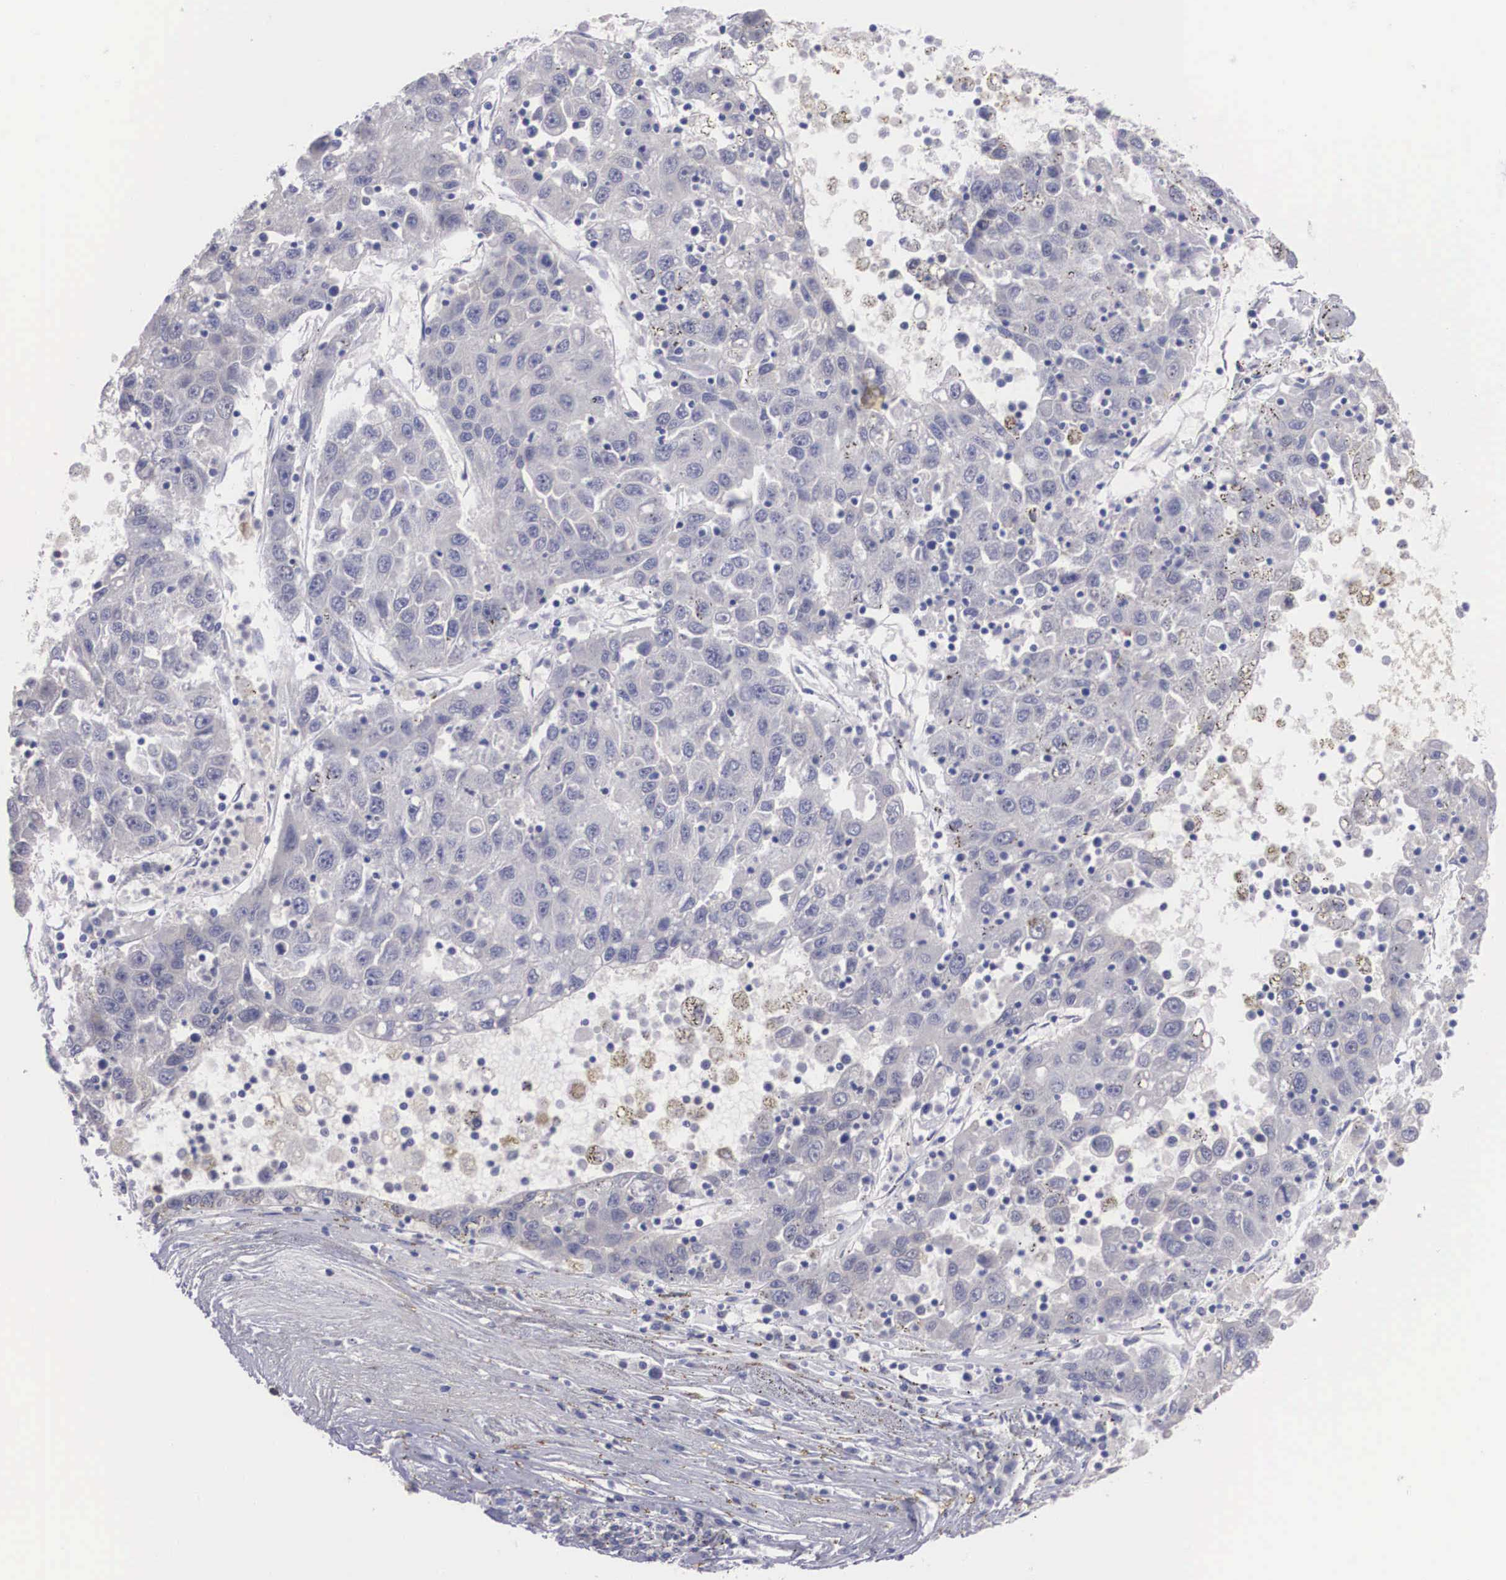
{"staining": {"intensity": "negative", "quantity": "none", "location": "none"}, "tissue": "liver cancer", "cell_type": "Tumor cells", "image_type": "cancer", "snomed": [{"axis": "morphology", "description": "Carcinoma, Hepatocellular, NOS"}, {"axis": "topography", "description": "Liver"}], "caption": "The photomicrograph reveals no significant expression in tumor cells of liver hepatocellular carcinoma.", "gene": "REPS2", "patient": {"sex": "male", "age": 49}}